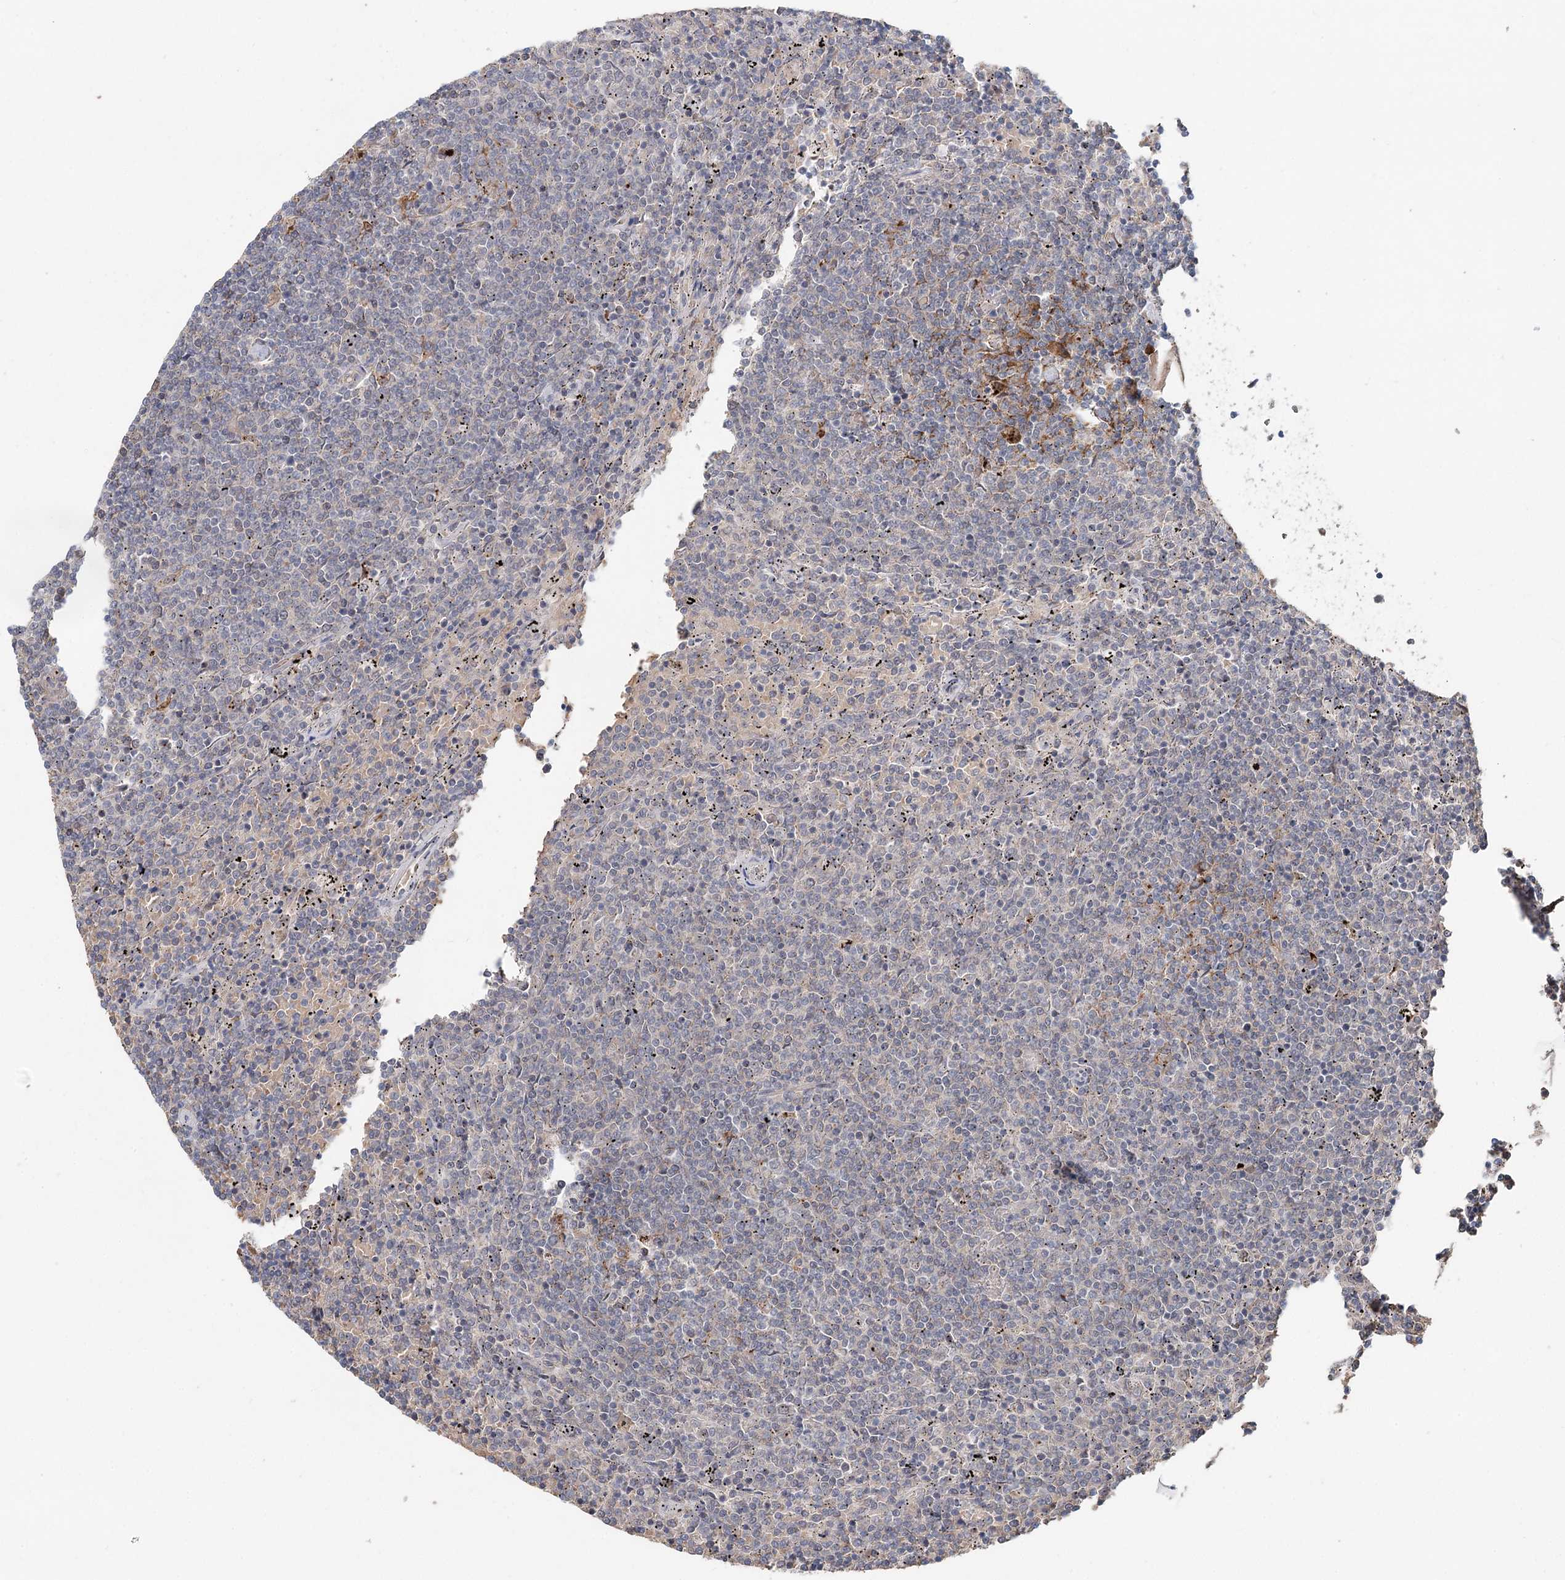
{"staining": {"intensity": "negative", "quantity": "none", "location": "none"}, "tissue": "lymphoma", "cell_type": "Tumor cells", "image_type": "cancer", "snomed": [{"axis": "morphology", "description": "Malignant lymphoma, non-Hodgkin's type, Low grade"}, {"axis": "topography", "description": "Spleen"}], "caption": "IHC photomicrograph of low-grade malignant lymphoma, non-Hodgkin's type stained for a protein (brown), which displays no expression in tumor cells.", "gene": "FBXO7", "patient": {"sex": "female", "age": 50}}